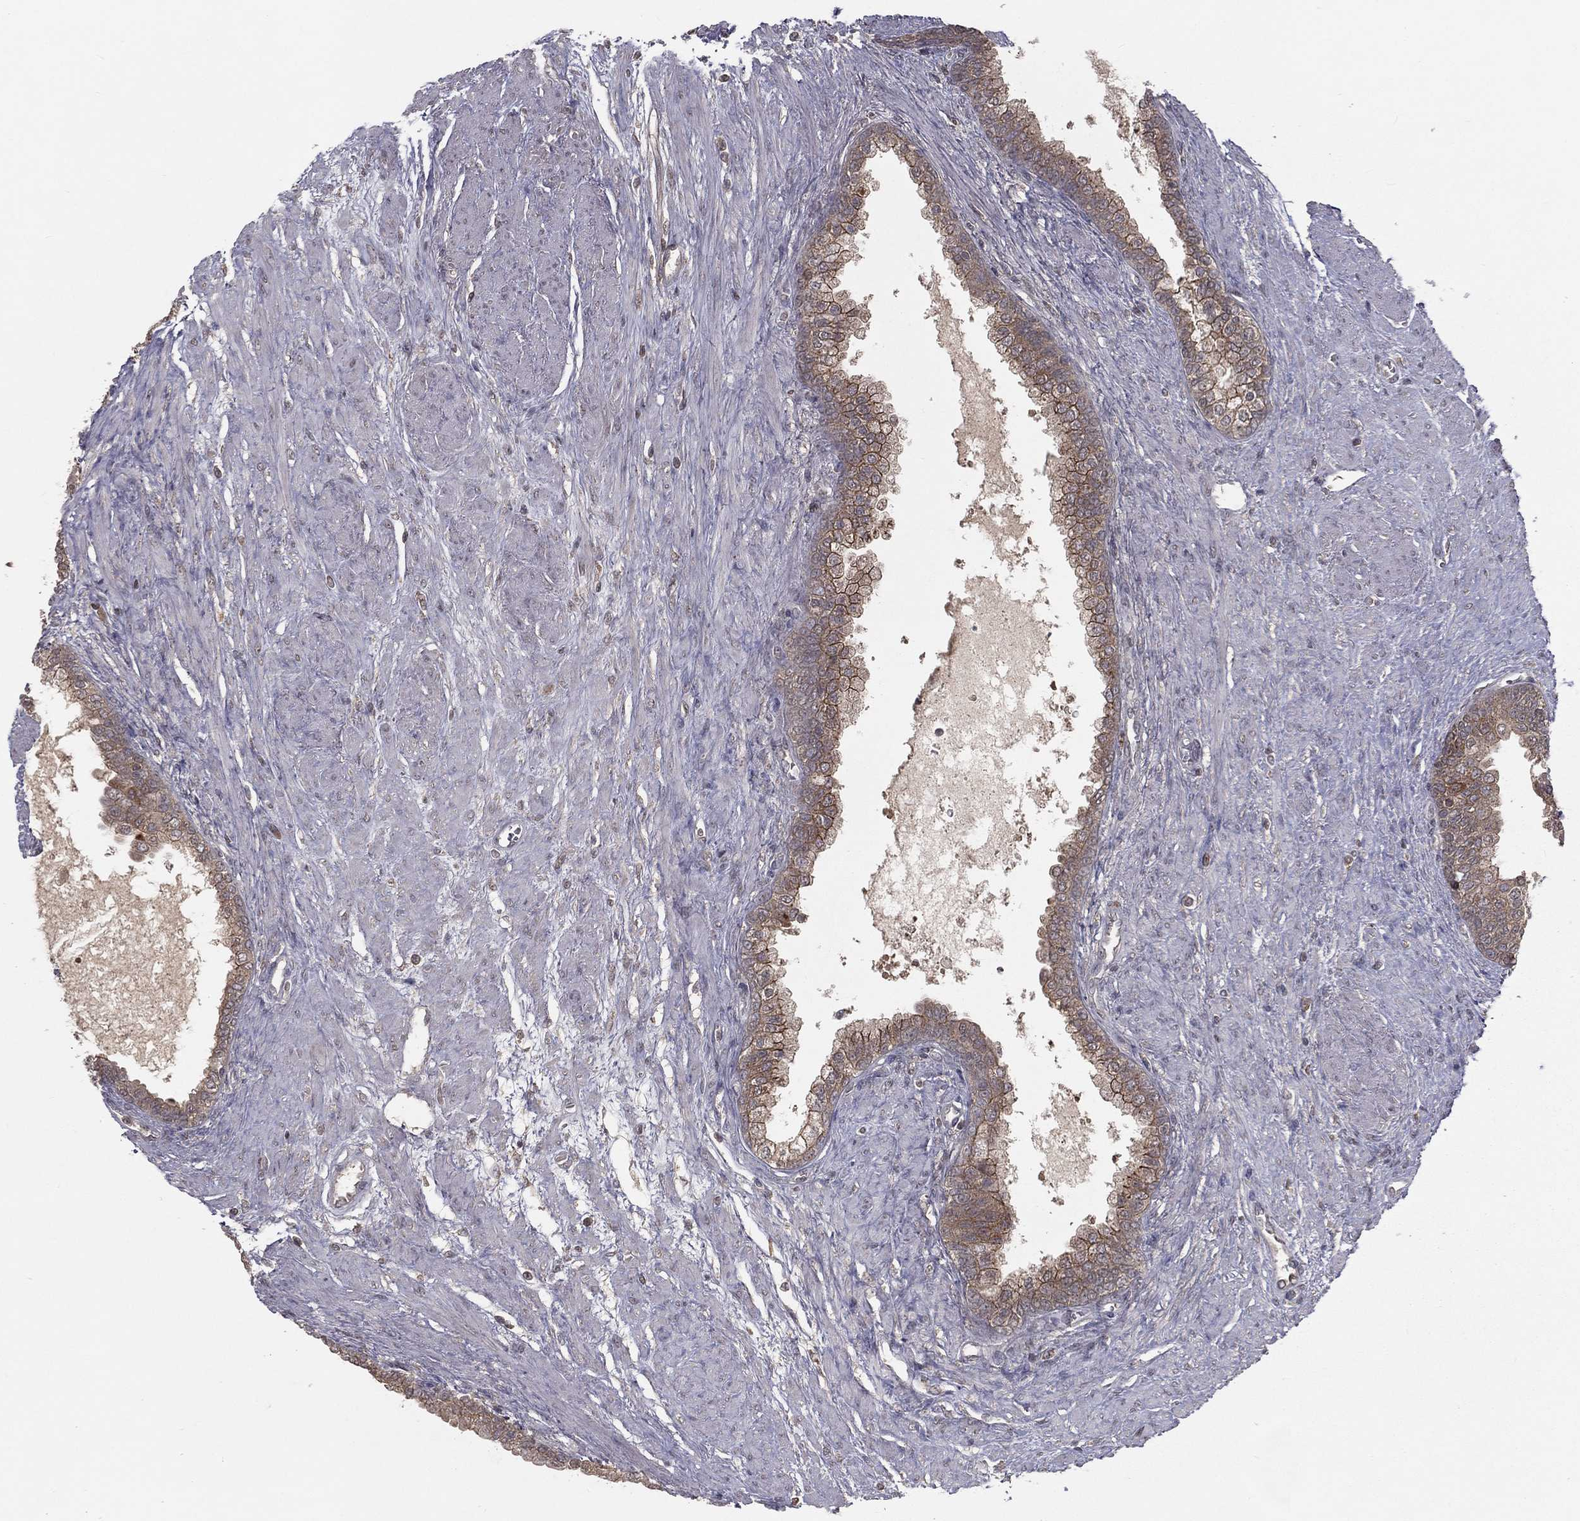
{"staining": {"intensity": "weak", "quantity": "25%-75%", "location": "cytoplasmic/membranous"}, "tissue": "prostate cancer", "cell_type": "Tumor cells", "image_type": "cancer", "snomed": [{"axis": "morphology", "description": "Adenocarcinoma, NOS"}, {"axis": "topography", "description": "Prostate and seminal vesicle, NOS"}, {"axis": "topography", "description": "Prostate"}], "caption": "Prostate cancer (adenocarcinoma) tissue displays weak cytoplasmic/membranous positivity in about 25%-75% of tumor cells, visualized by immunohistochemistry.", "gene": "ZDHHC15", "patient": {"sex": "male", "age": 62}}